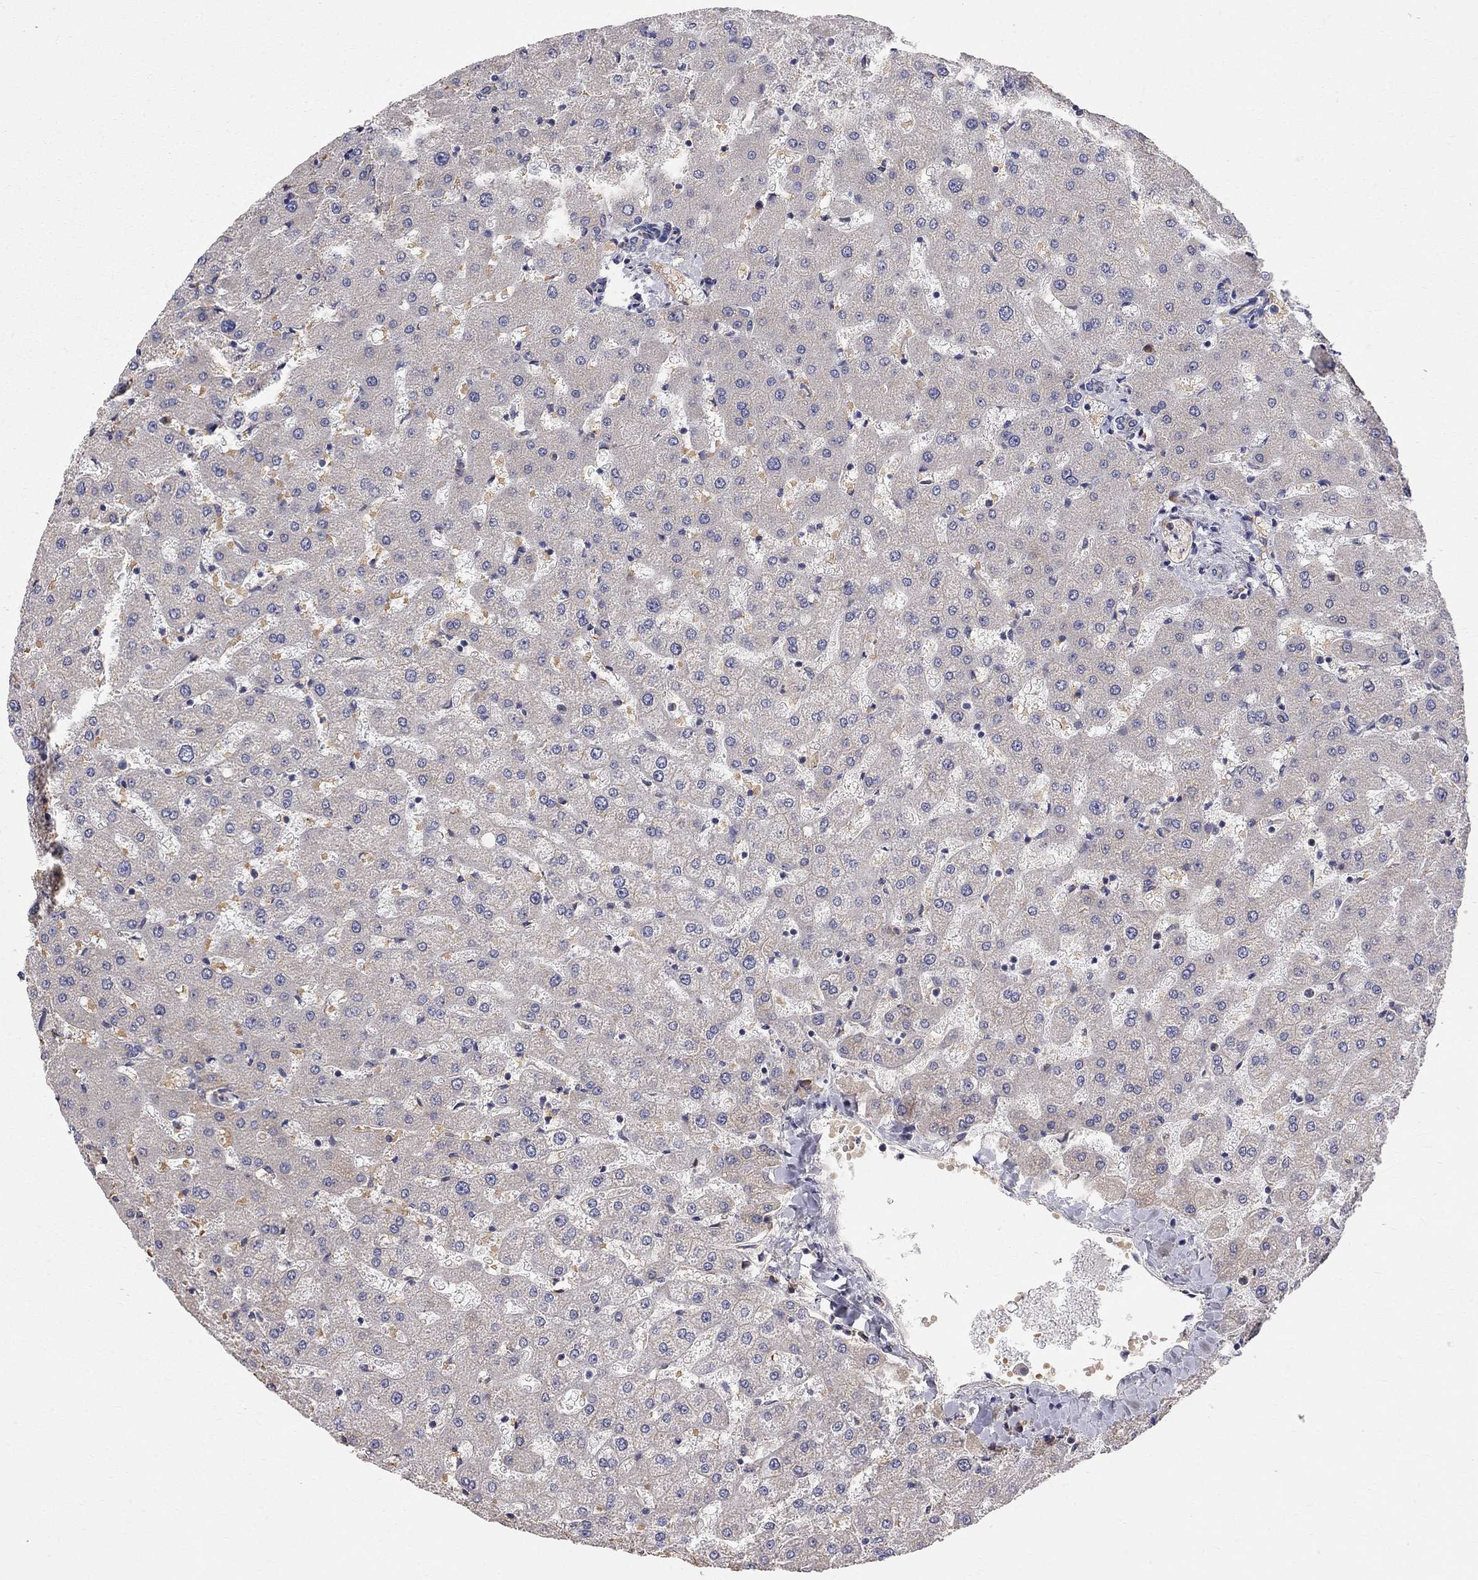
{"staining": {"intensity": "negative", "quantity": "none", "location": "none"}, "tissue": "liver", "cell_type": "Cholangiocytes", "image_type": "normal", "snomed": [{"axis": "morphology", "description": "Normal tissue, NOS"}, {"axis": "topography", "description": "Liver"}], "caption": "The micrograph reveals no staining of cholangiocytes in normal liver. (Stains: DAB (3,3'-diaminobenzidine) immunohistochemistry with hematoxylin counter stain, Microscopy: brightfield microscopy at high magnification).", "gene": "CASTOR1", "patient": {"sex": "female", "age": 50}}